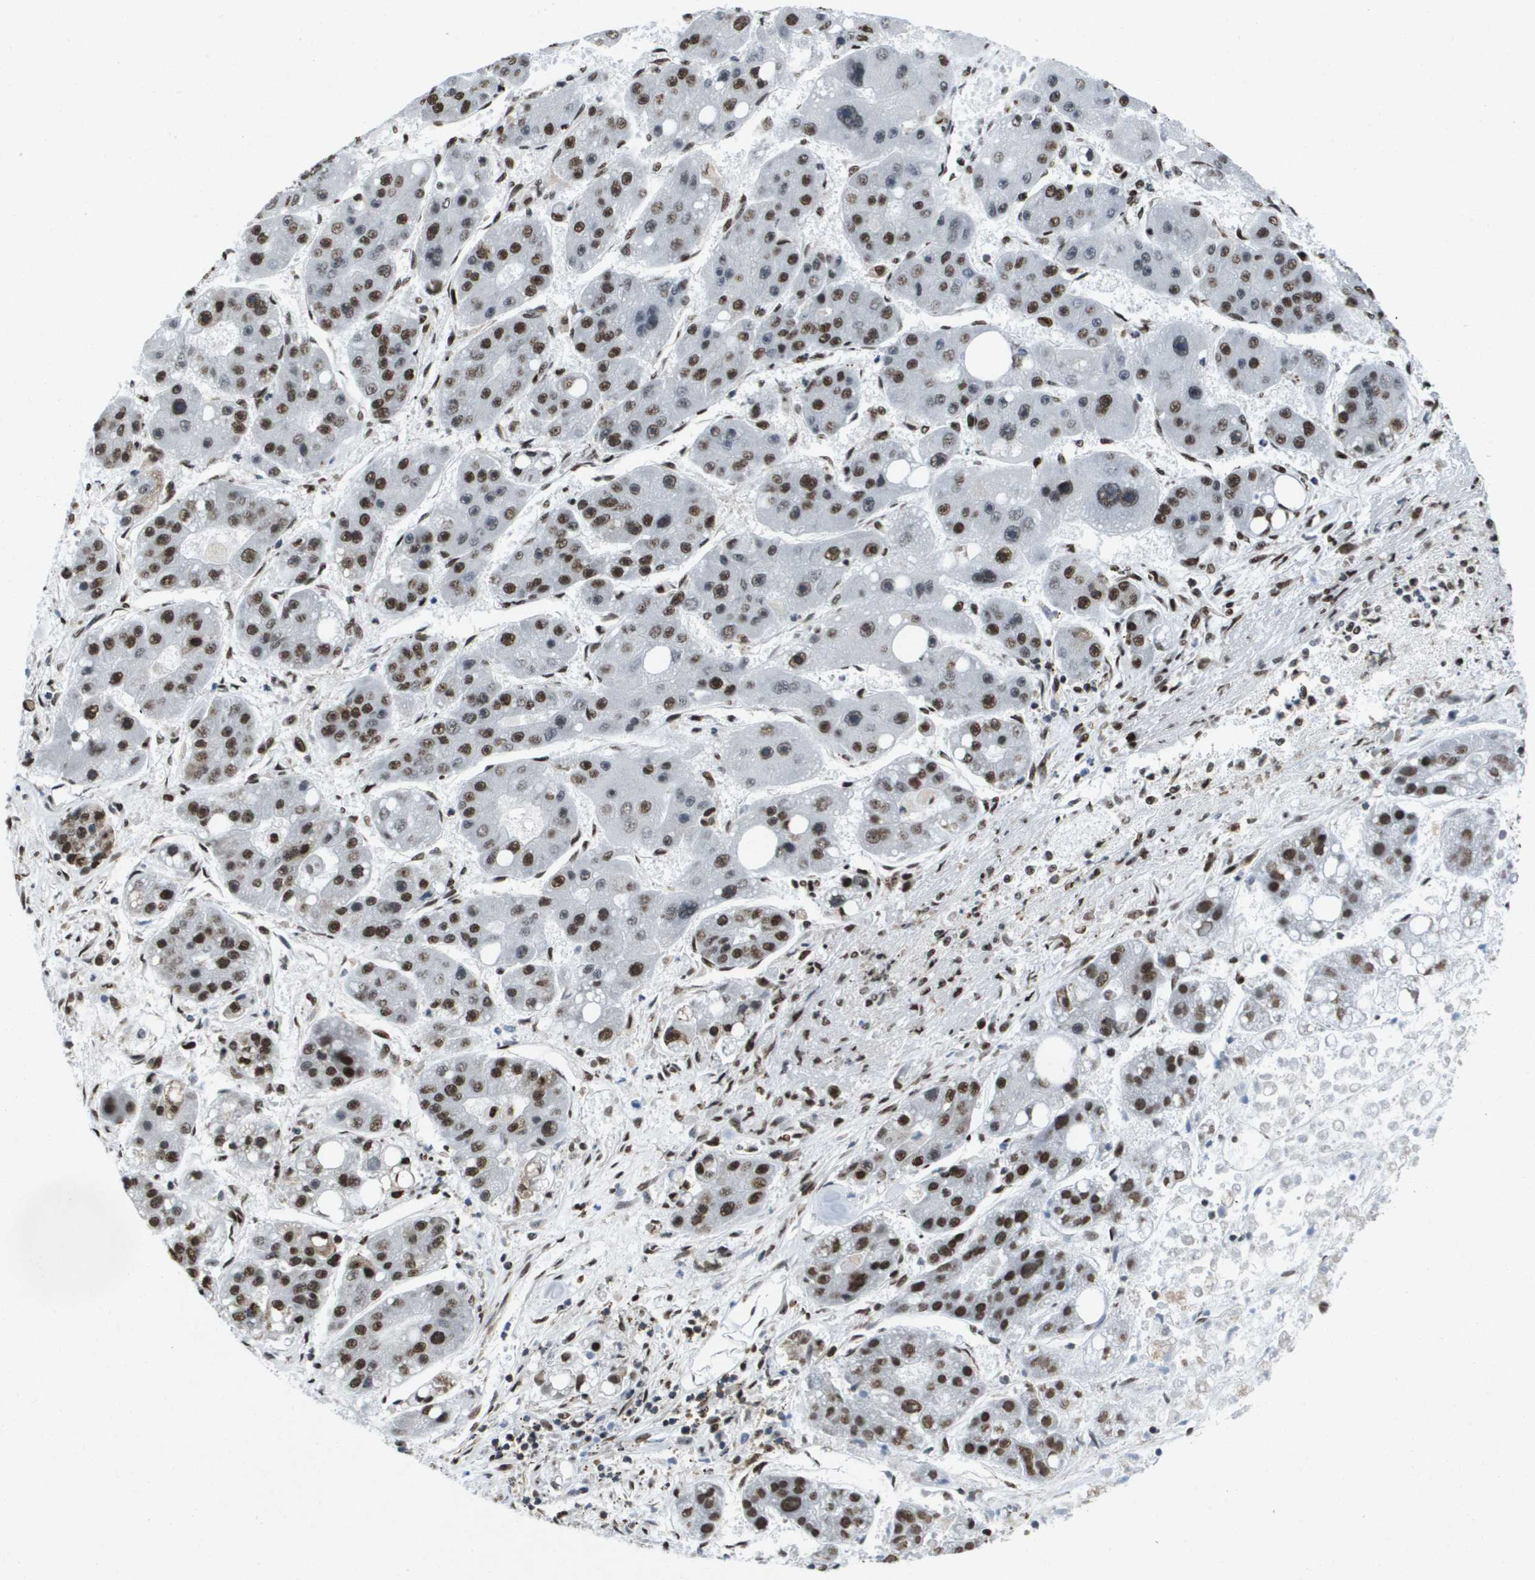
{"staining": {"intensity": "strong", "quantity": ">75%", "location": "nuclear"}, "tissue": "liver cancer", "cell_type": "Tumor cells", "image_type": "cancer", "snomed": [{"axis": "morphology", "description": "Carcinoma, Hepatocellular, NOS"}, {"axis": "topography", "description": "Liver"}], "caption": "The micrograph exhibits immunohistochemical staining of liver cancer. There is strong nuclear positivity is present in approximately >75% of tumor cells. (DAB (3,3'-diaminobenzidine) = brown stain, brightfield microscopy at high magnification).", "gene": "NSRP1", "patient": {"sex": "female", "age": 61}}